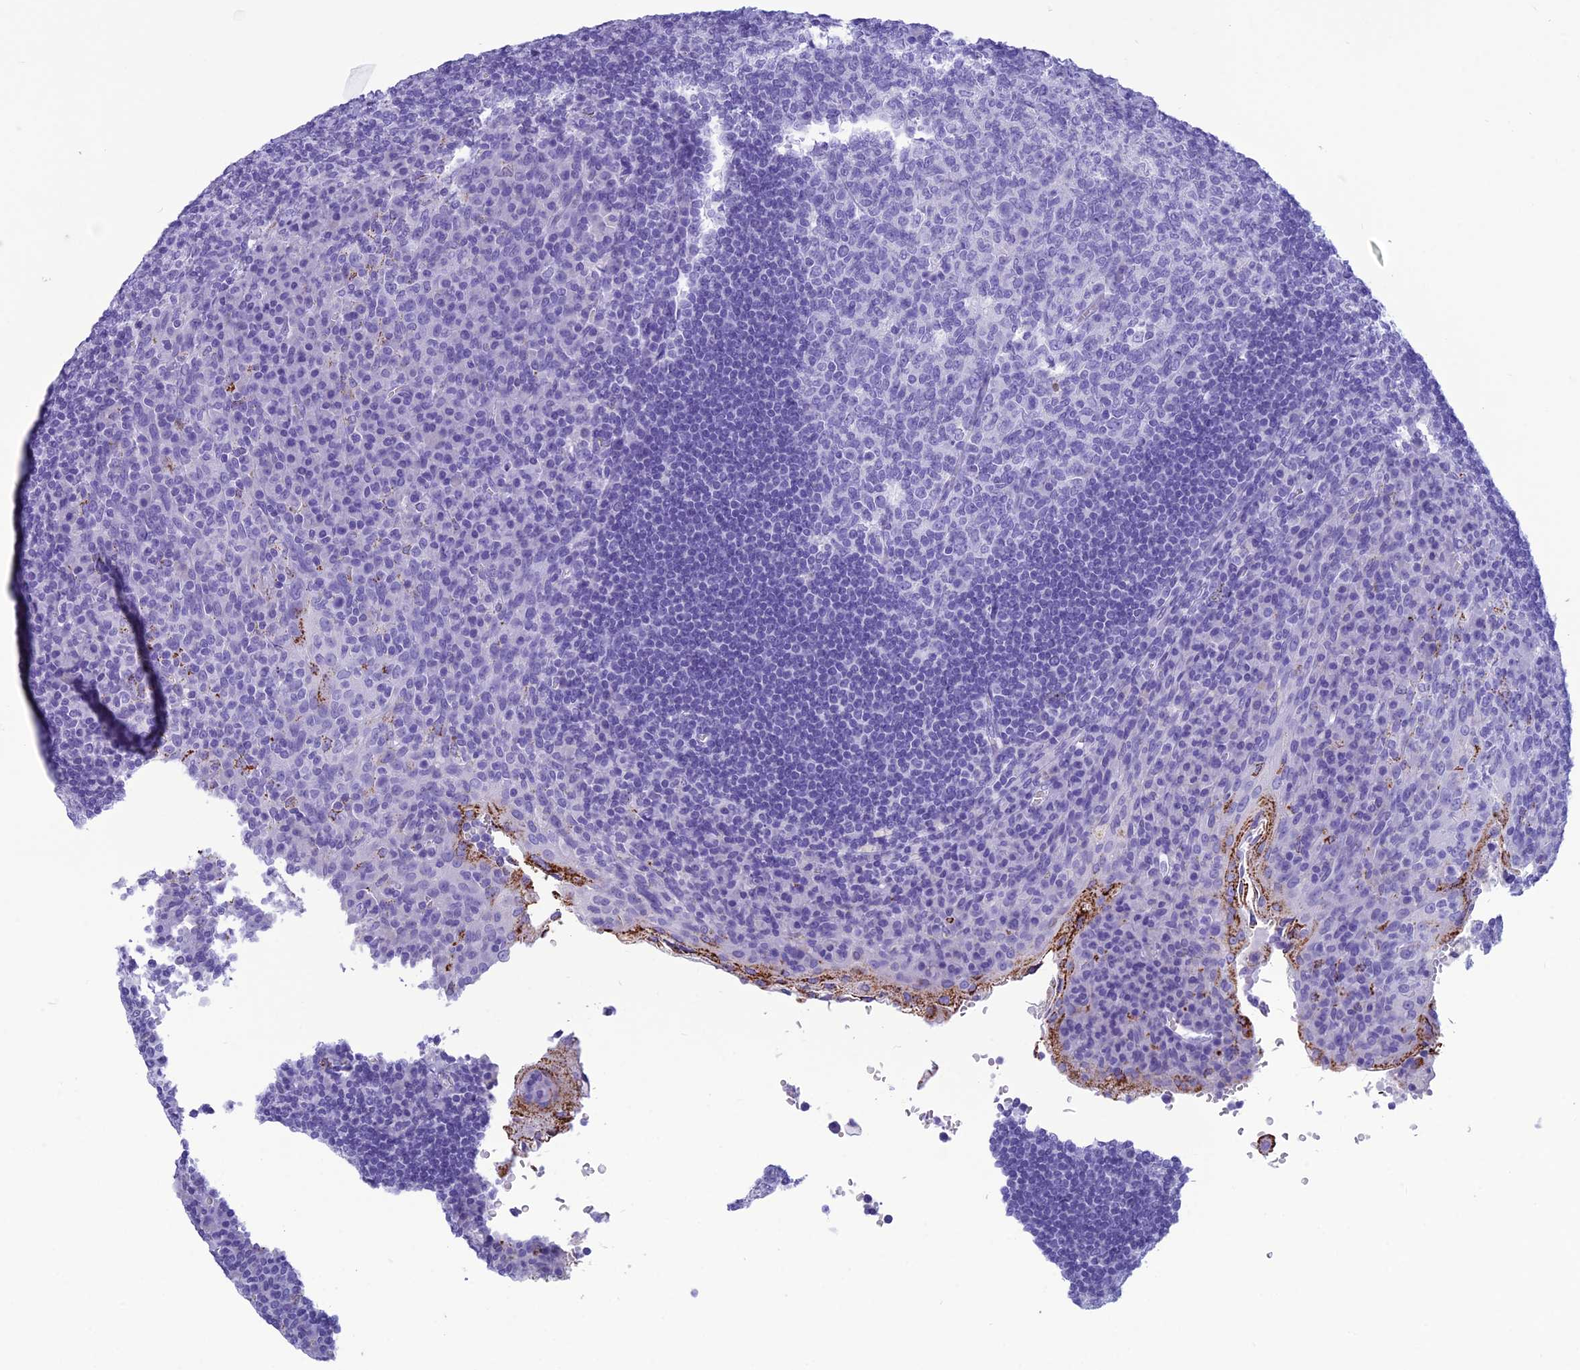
{"staining": {"intensity": "negative", "quantity": "none", "location": "none"}, "tissue": "tonsil", "cell_type": "Germinal center cells", "image_type": "normal", "snomed": [{"axis": "morphology", "description": "Normal tissue, NOS"}, {"axis": "topography", "description": "Tonsil"}], "caption": "Immunohistochemistry (IHC) of normal human tonsil exhibits no positivity in germinal center cells.", "gene": "TRAM1L1", "patient": {"sex": "male", "age": 17}}